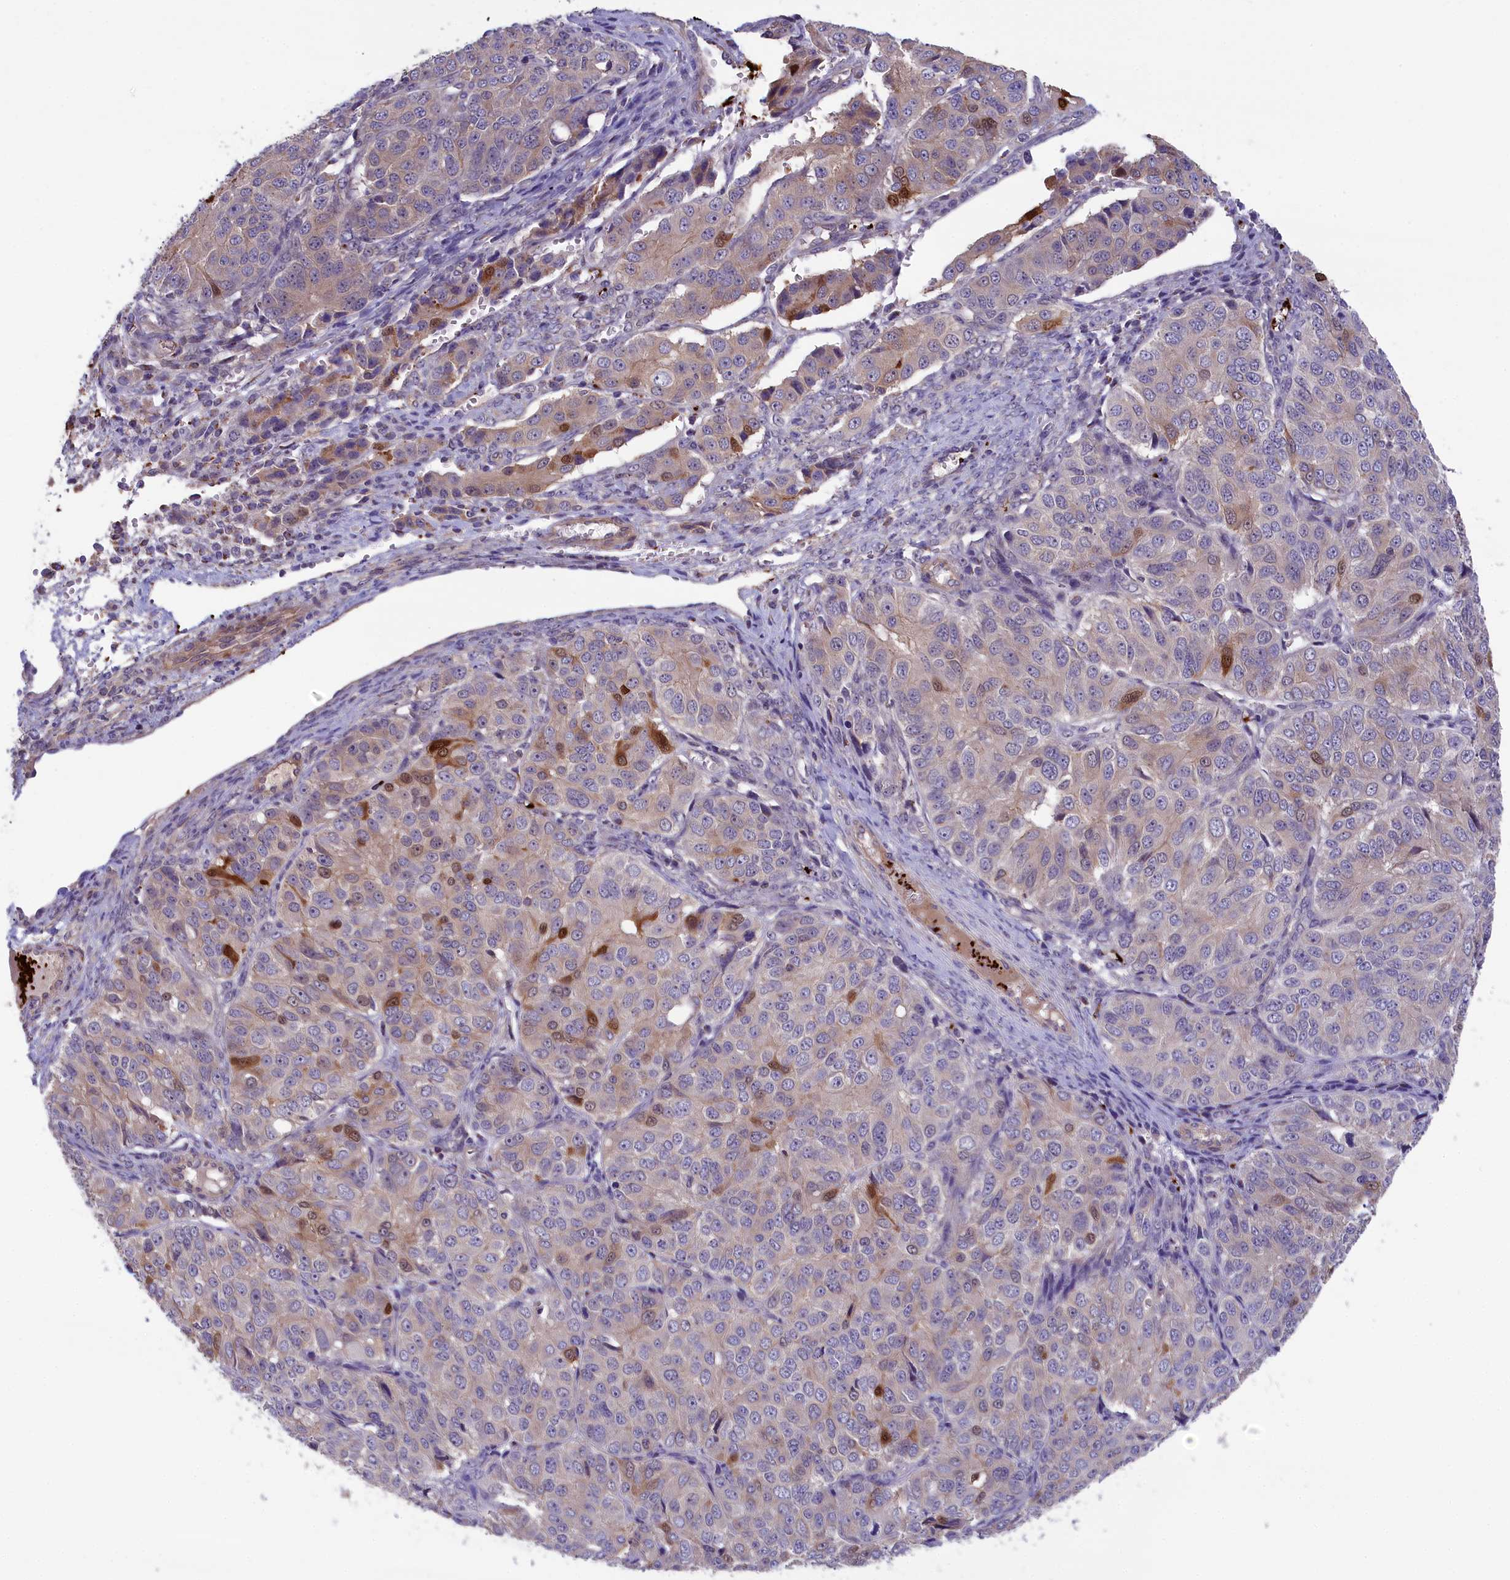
{"staining": {"intensity": "weak", "quantity": "25%-75%", "location": "cytoplasmic/membranous,nuclear"}, "tissue": "ovarian cancer", "cell_type": "Tumor cells", "image_type": "cancer", "snomed": [{"axis": "morphology", "description": "Carcinoma, endometroid"}, {"axis": "topography", "description": "Ovary"}], "caption": "Immunohistochemical staining of human ovarian endometroid carcinoma shows low levels of weak cytoplasmic/membranous and nuclear protein staining in approximately 25%-75% of tumor cells. (DAB (3,3'-diaminobenzidine) IHC with brightfield microscopy, high magnification).", "gene": "HEATR3", "patient": {"sex": "female", "age": 51}}